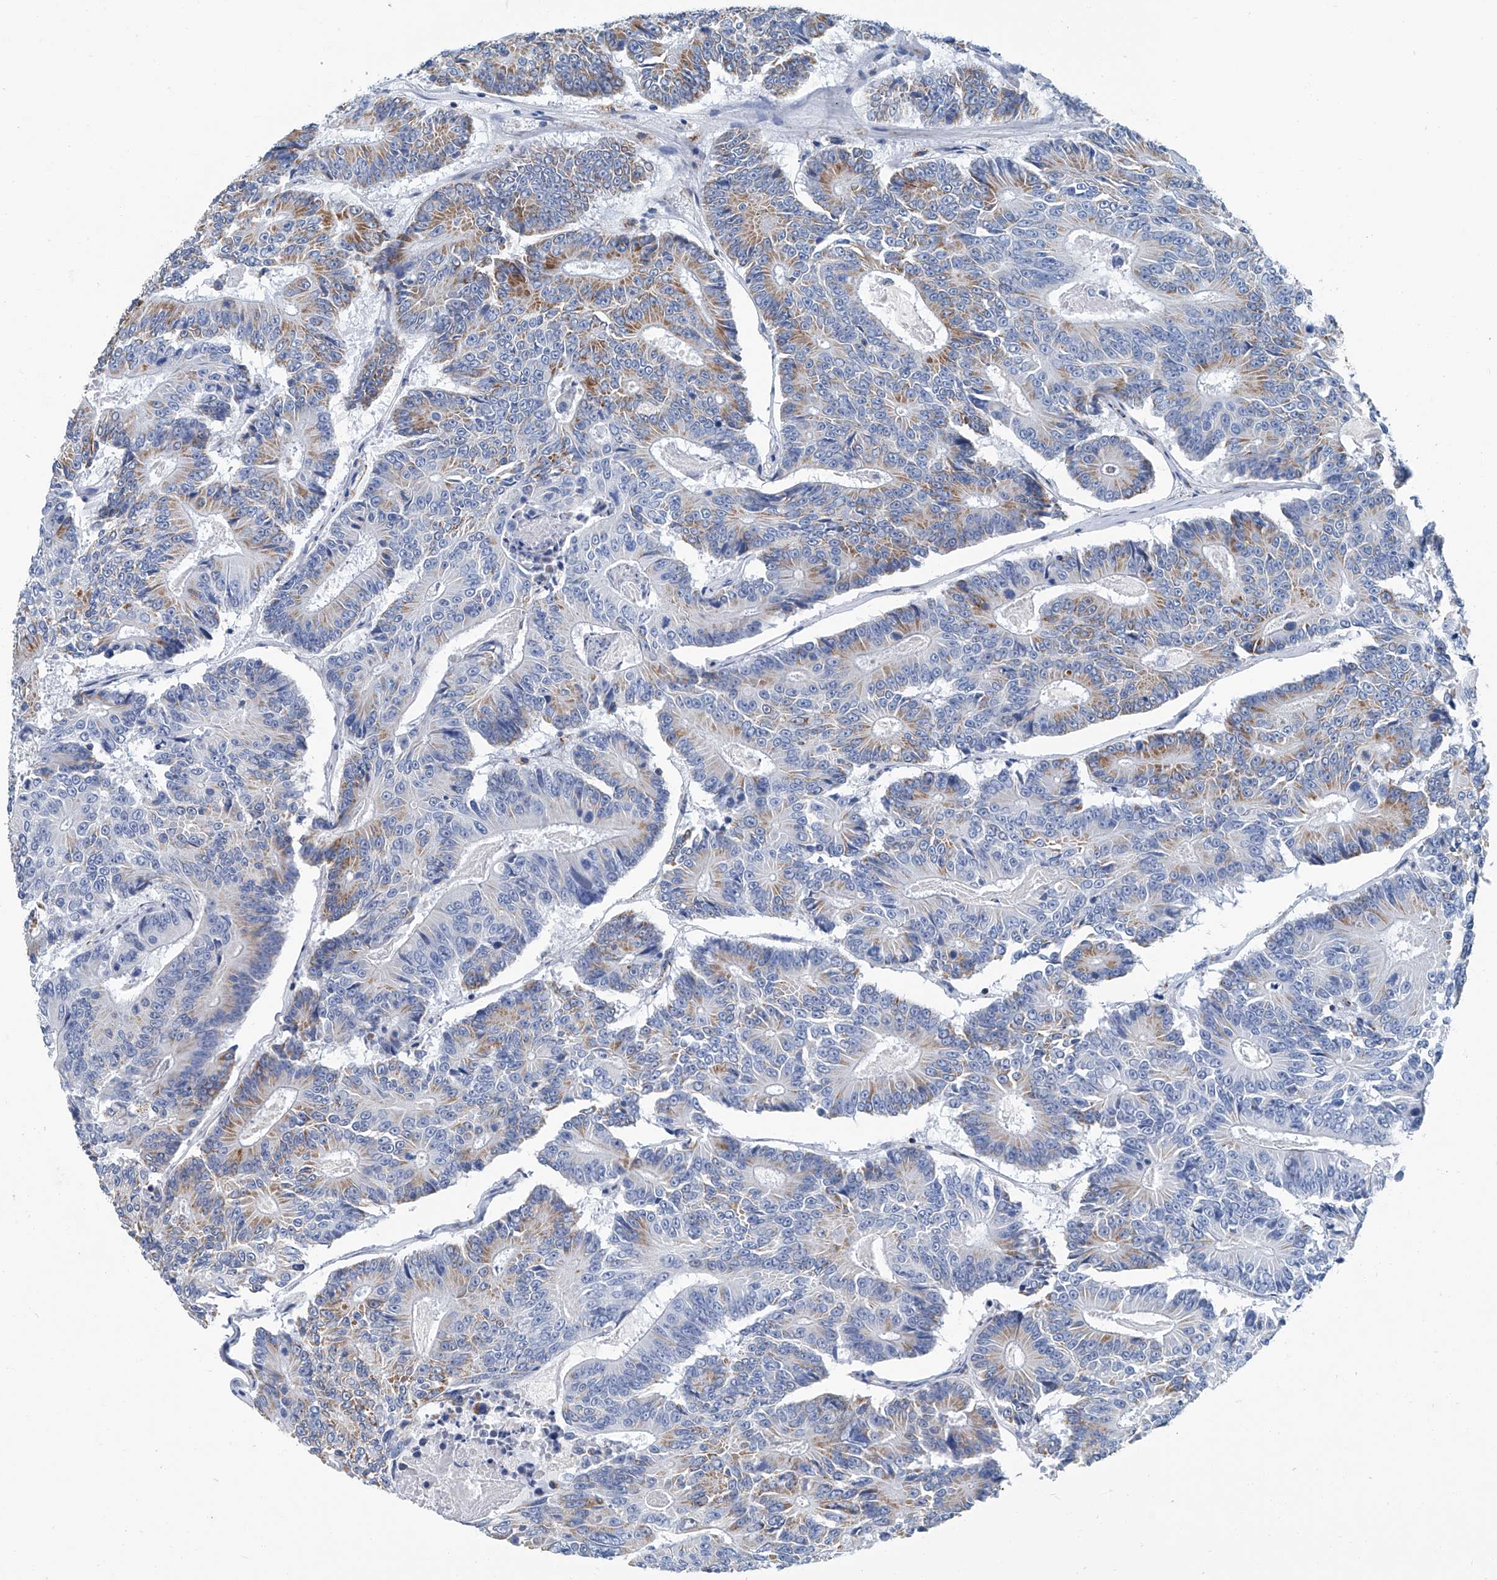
{"staining": {"intensity": "moderate", "quantity": "<25%", "location": "cytoplasmic/membranous"}, "tissue": "colorectal cancer", "cell_type": "Tumor cells", "image_type": "cancer", "snomed": [{"axis": "morphology", "description": "Adenocarcinoma, NOS"}, {"axis": "topography", "description": "Colon"}], "caption": "Immunohistochemistry micrograph of adenocarcinoma (colorectal) stained for a protein (brown), which demonstrates low levels of moderate cytoplasmic/membranous expression in approximately <25% of tumor cells.", "gene": "MT-ND1", "patient": {"sex": "male", "age": 83}}